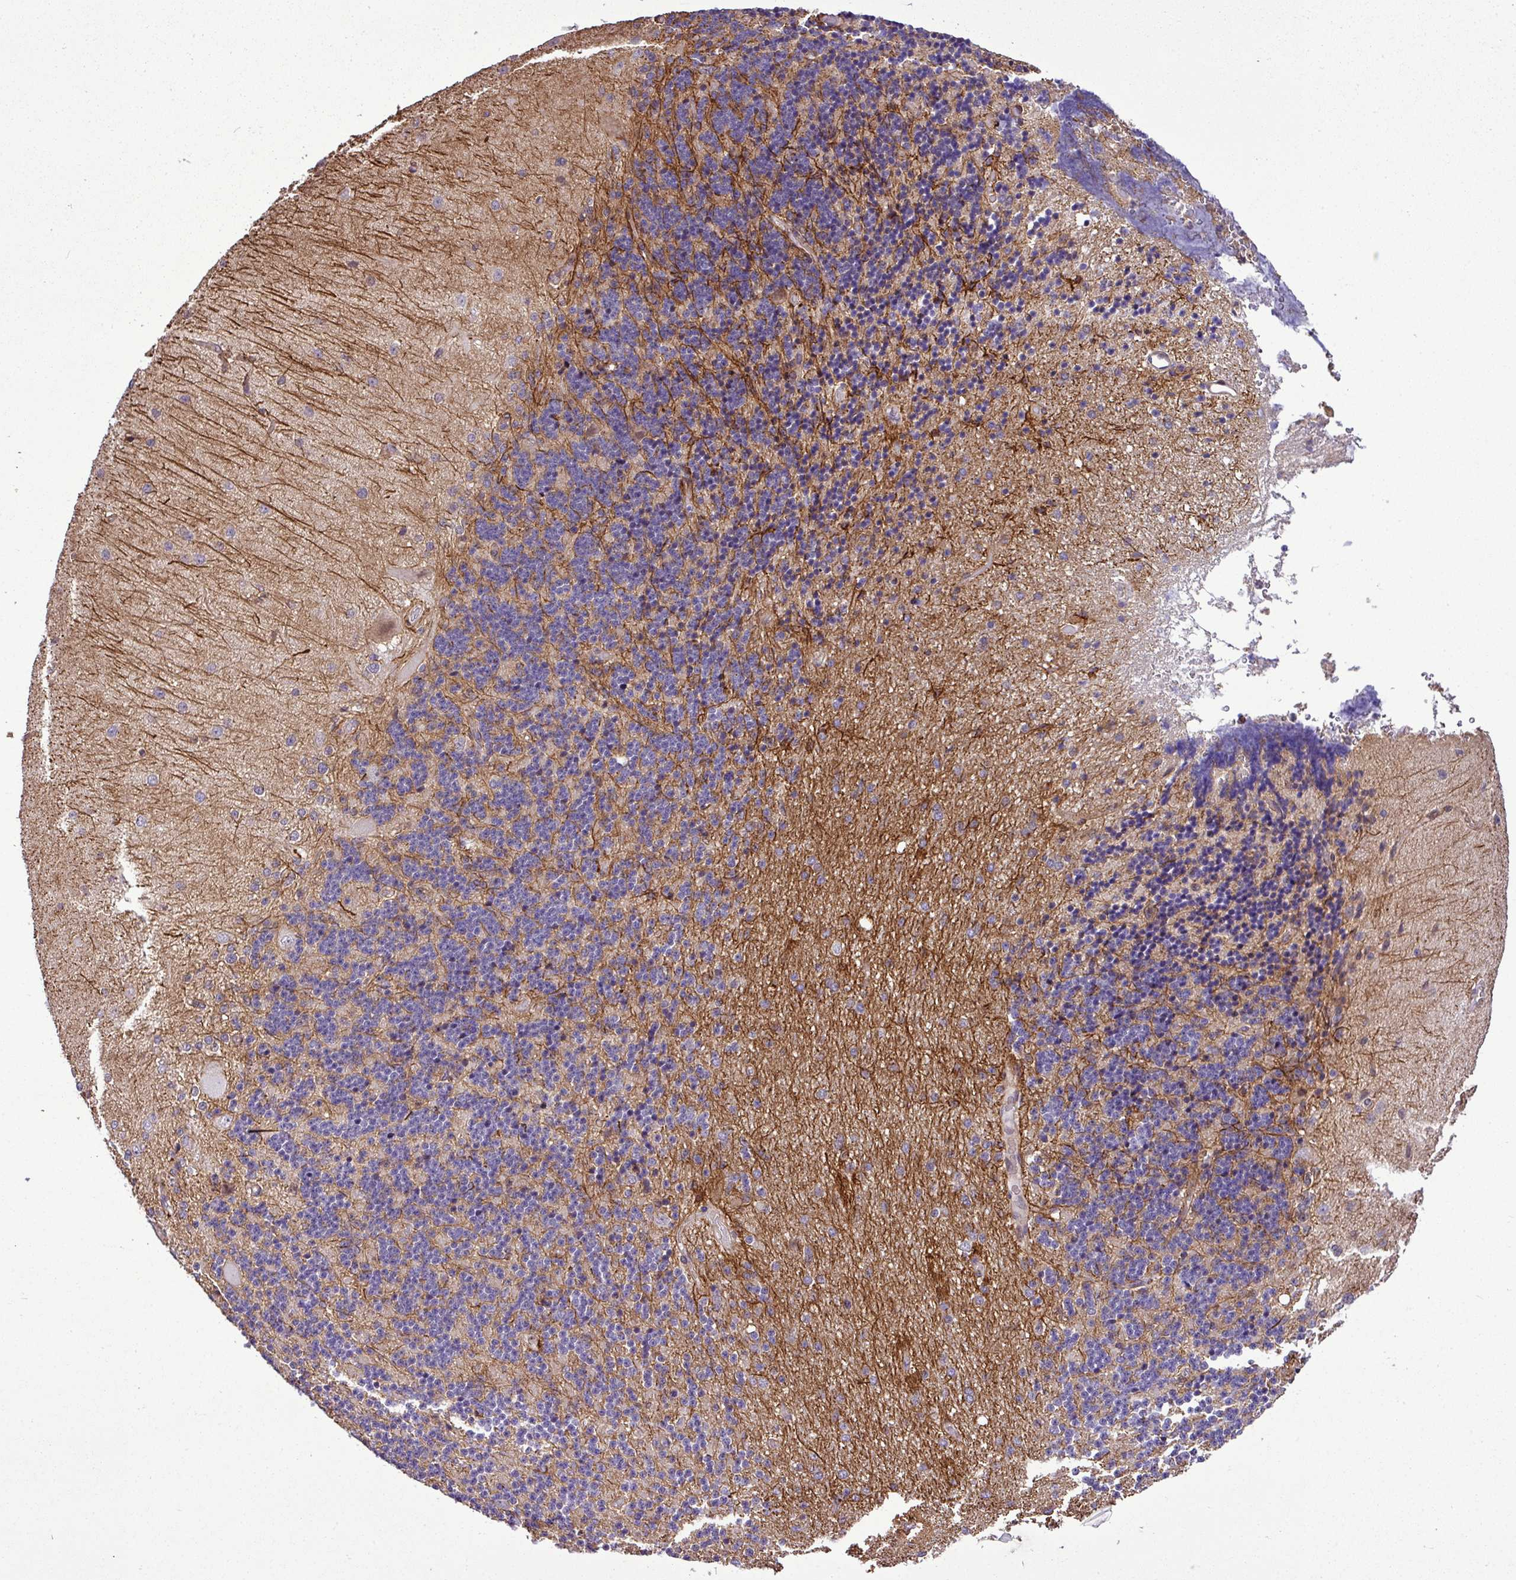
{"staining": {"intensity": "weak", "quantity": "25%-75%", "location": "cytoplasmic/membranous"}, "tissue": "cerebellum", "cell_type": "Cells in granular layer", "image_type": "normal", "snomed": [{"axis": "morphology", "description": "Normal tissue, NOS"}, {"axis": "topography", "description": "Cerebellum"}], "caption": "This photomicrograph exhibits IHC staining of benign cerebellum, with low weak cytoplasmic/membranous staining in approximately 25%-75% of cells in granular layer.", "gene": "DLGAP4", "patient": {"sex": "female", "age": 29}}